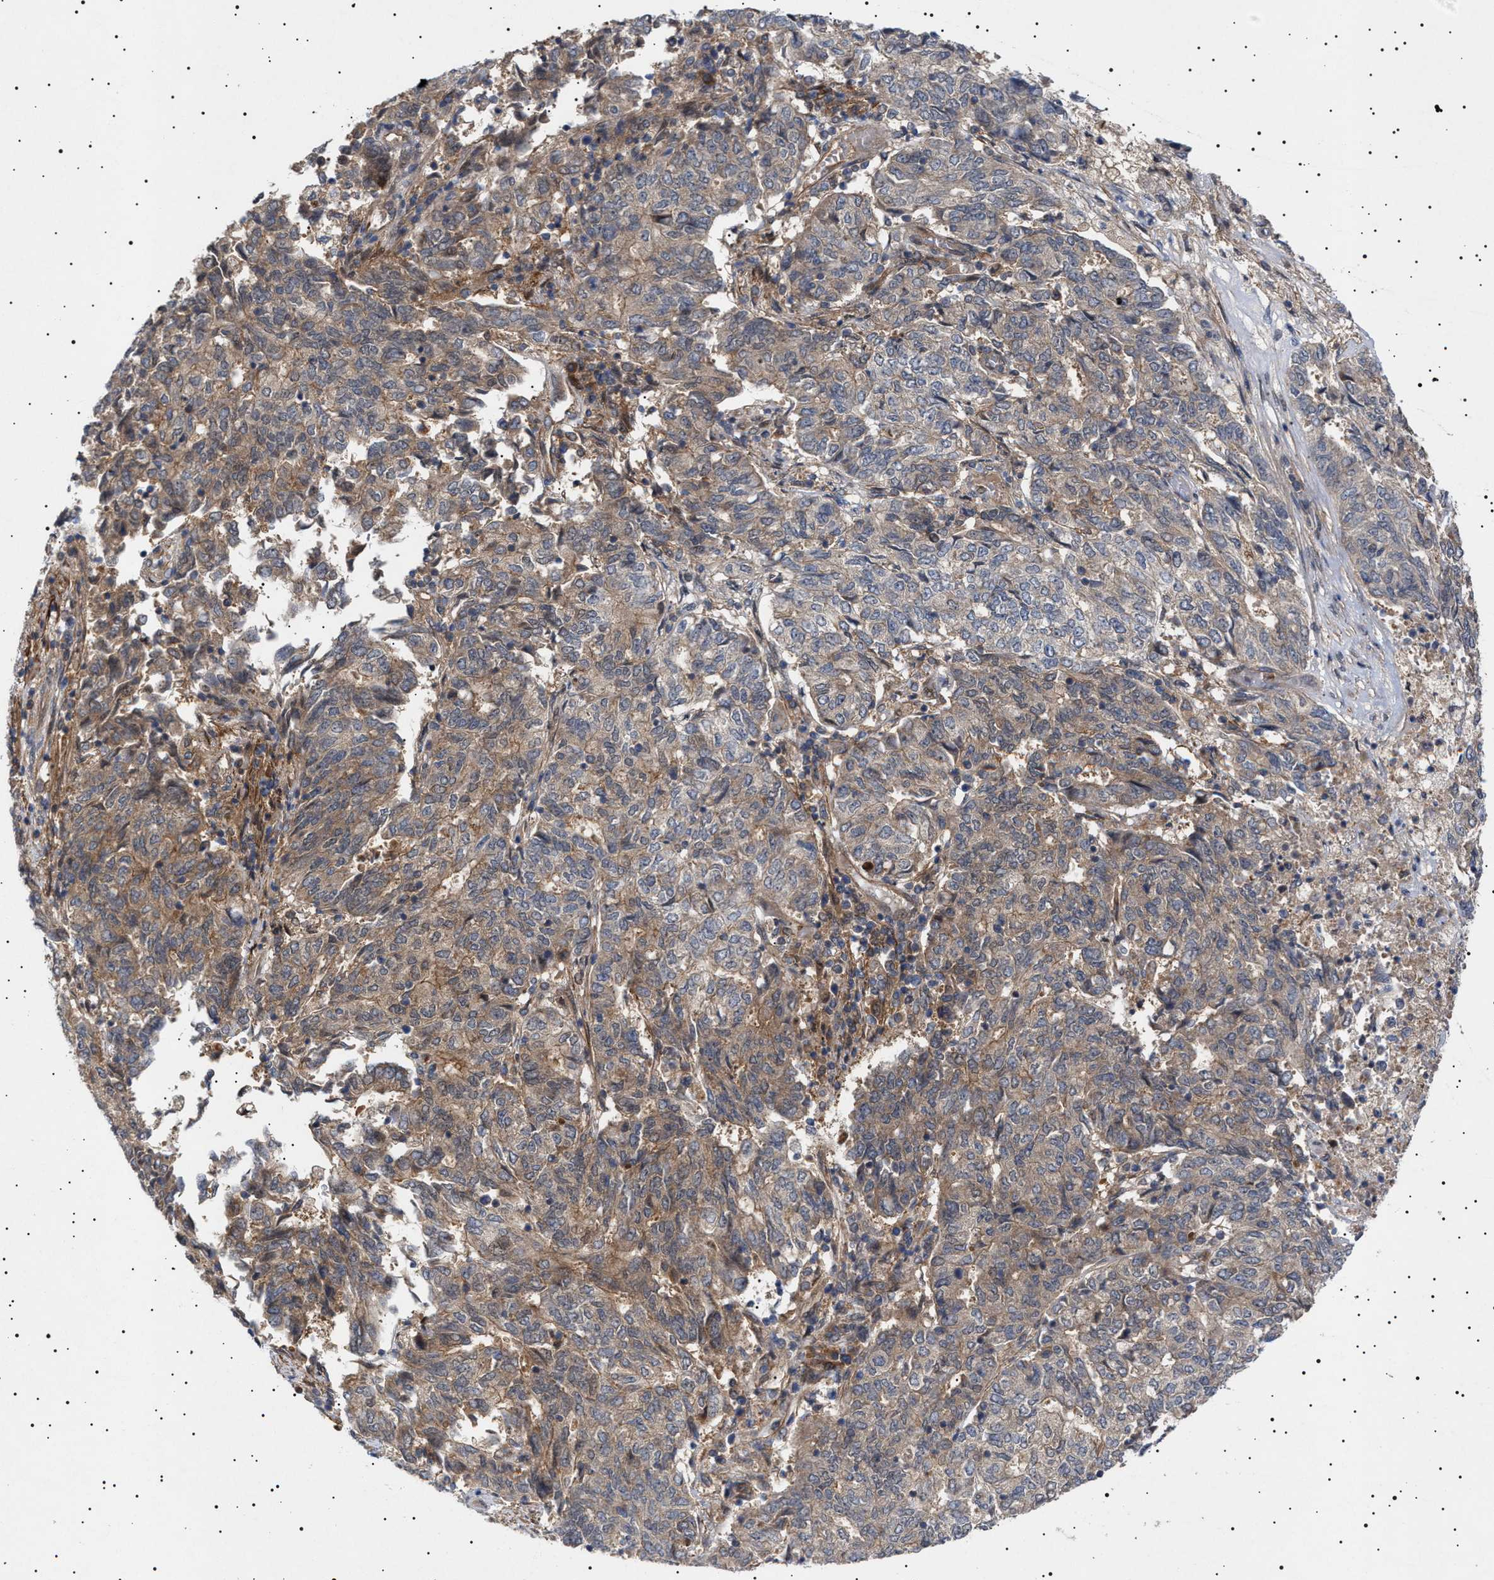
{"staining": {"intensity": "weak", "quantity": ">75%", "location": "cytoplasmic/membranous"}, "tissue": "endometrial cancer", "cell_type": "Tumor cells", "image_type": "cancer", "snomed": [{"axis": "morphology", "description": "Adenocarcinoma, NOS"}, {"axis": "topography", "description": "Endometrium"}], "caption": "Endometrial cancer was stained to show a protein in brown. There is low levels of weak cytoplasmic/membranous positivity in about >75% of tumor cells.", "gene": "NPLOC4", "patient": {"sex": "female", "age": 80}}